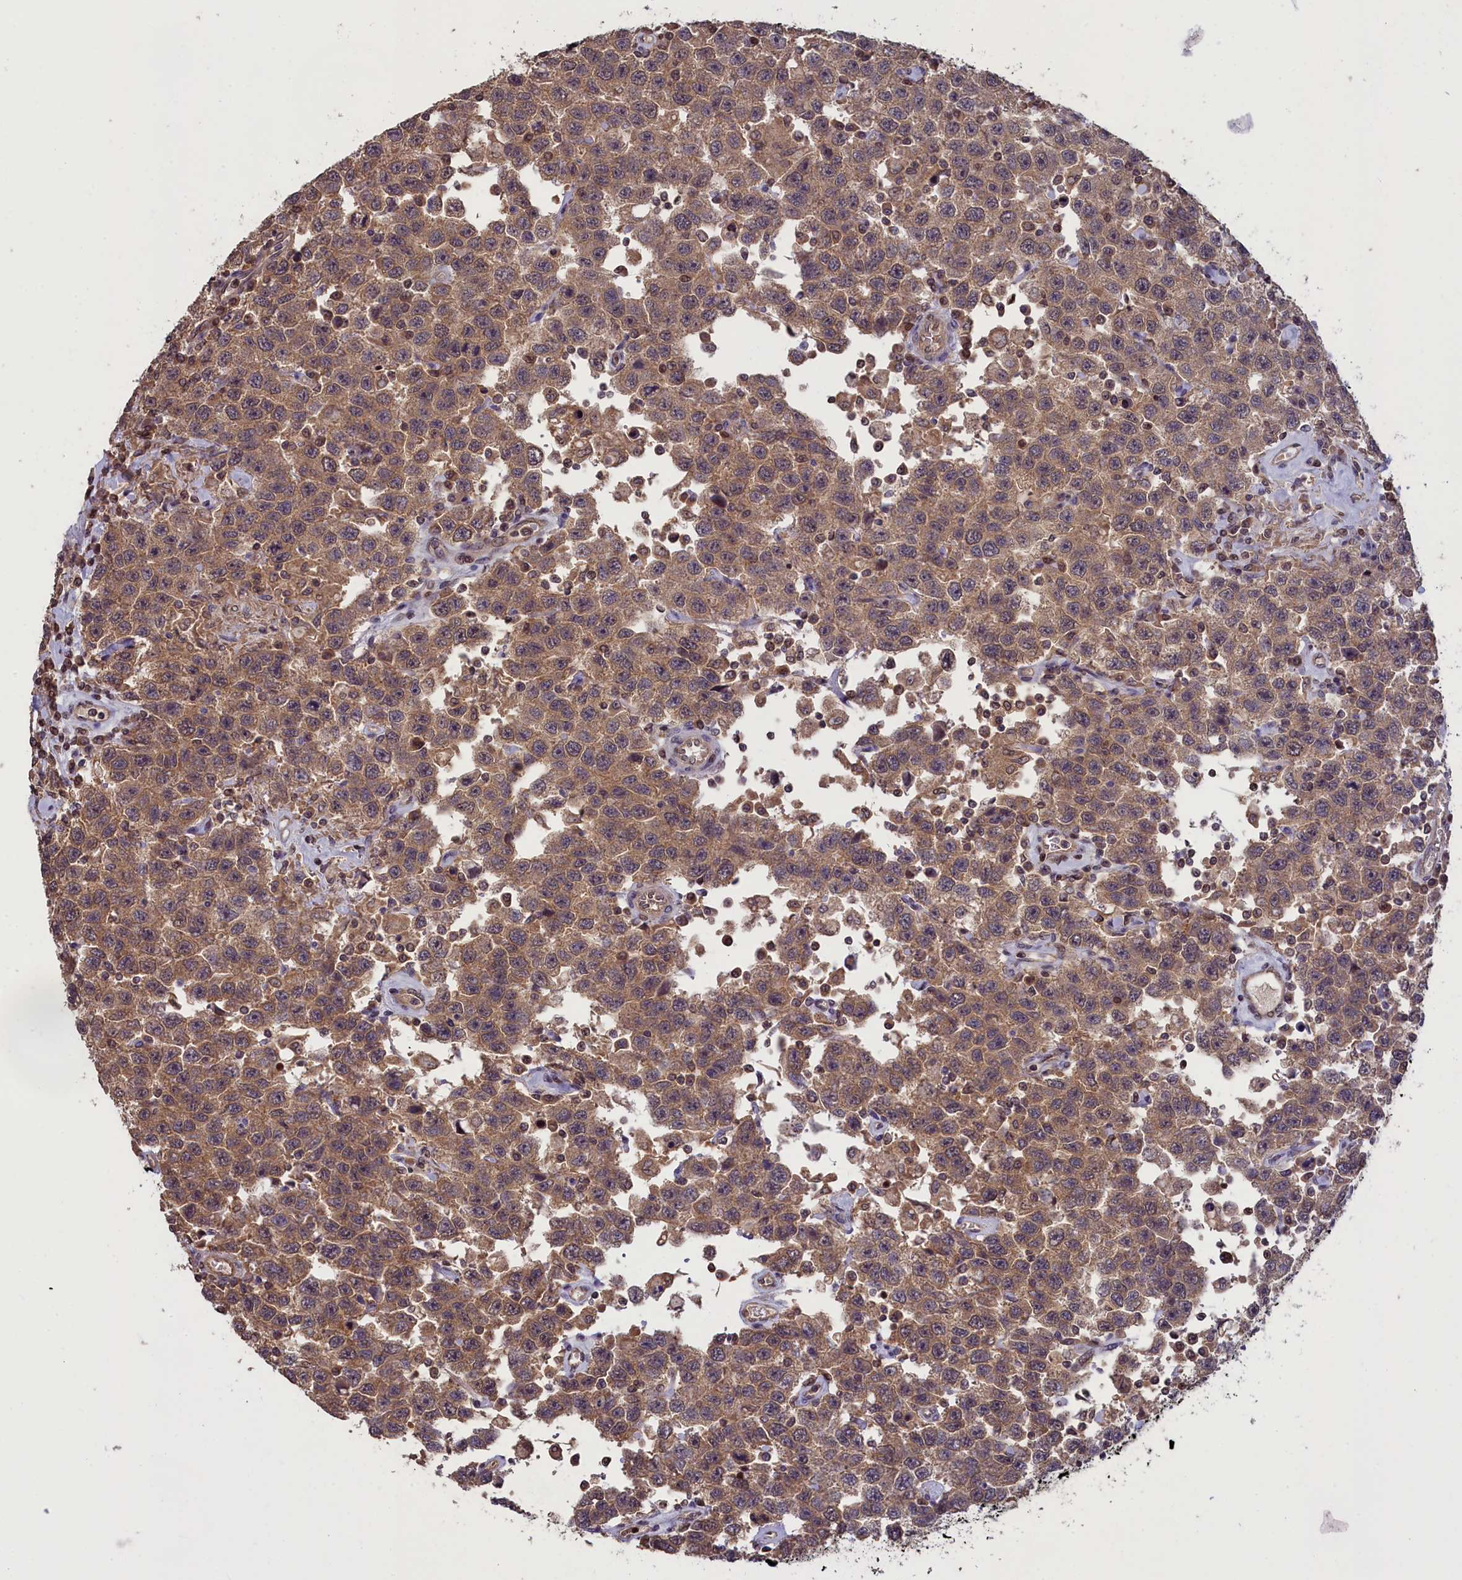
{"staining": {"intensity": "moderate", "quantity": ">75%", "location": "cytoplasmic/membranous"}, "tissue": "testis cancer", "cell_type": "Tumor cells", "image_type": "cancer", "snomed": [{"axis": "morphology", "description": "Seminoma, NOS"}, {"axis": "topography", "description": "Testis"}], "caption": "Protein expression analysis of testis seminoma demonstrates moderate cytoplasmic/membranous expression in approximately >75% of tumor cells.", "gene": "NUBP1", "patient": {"sex": "male", "age": 41}}